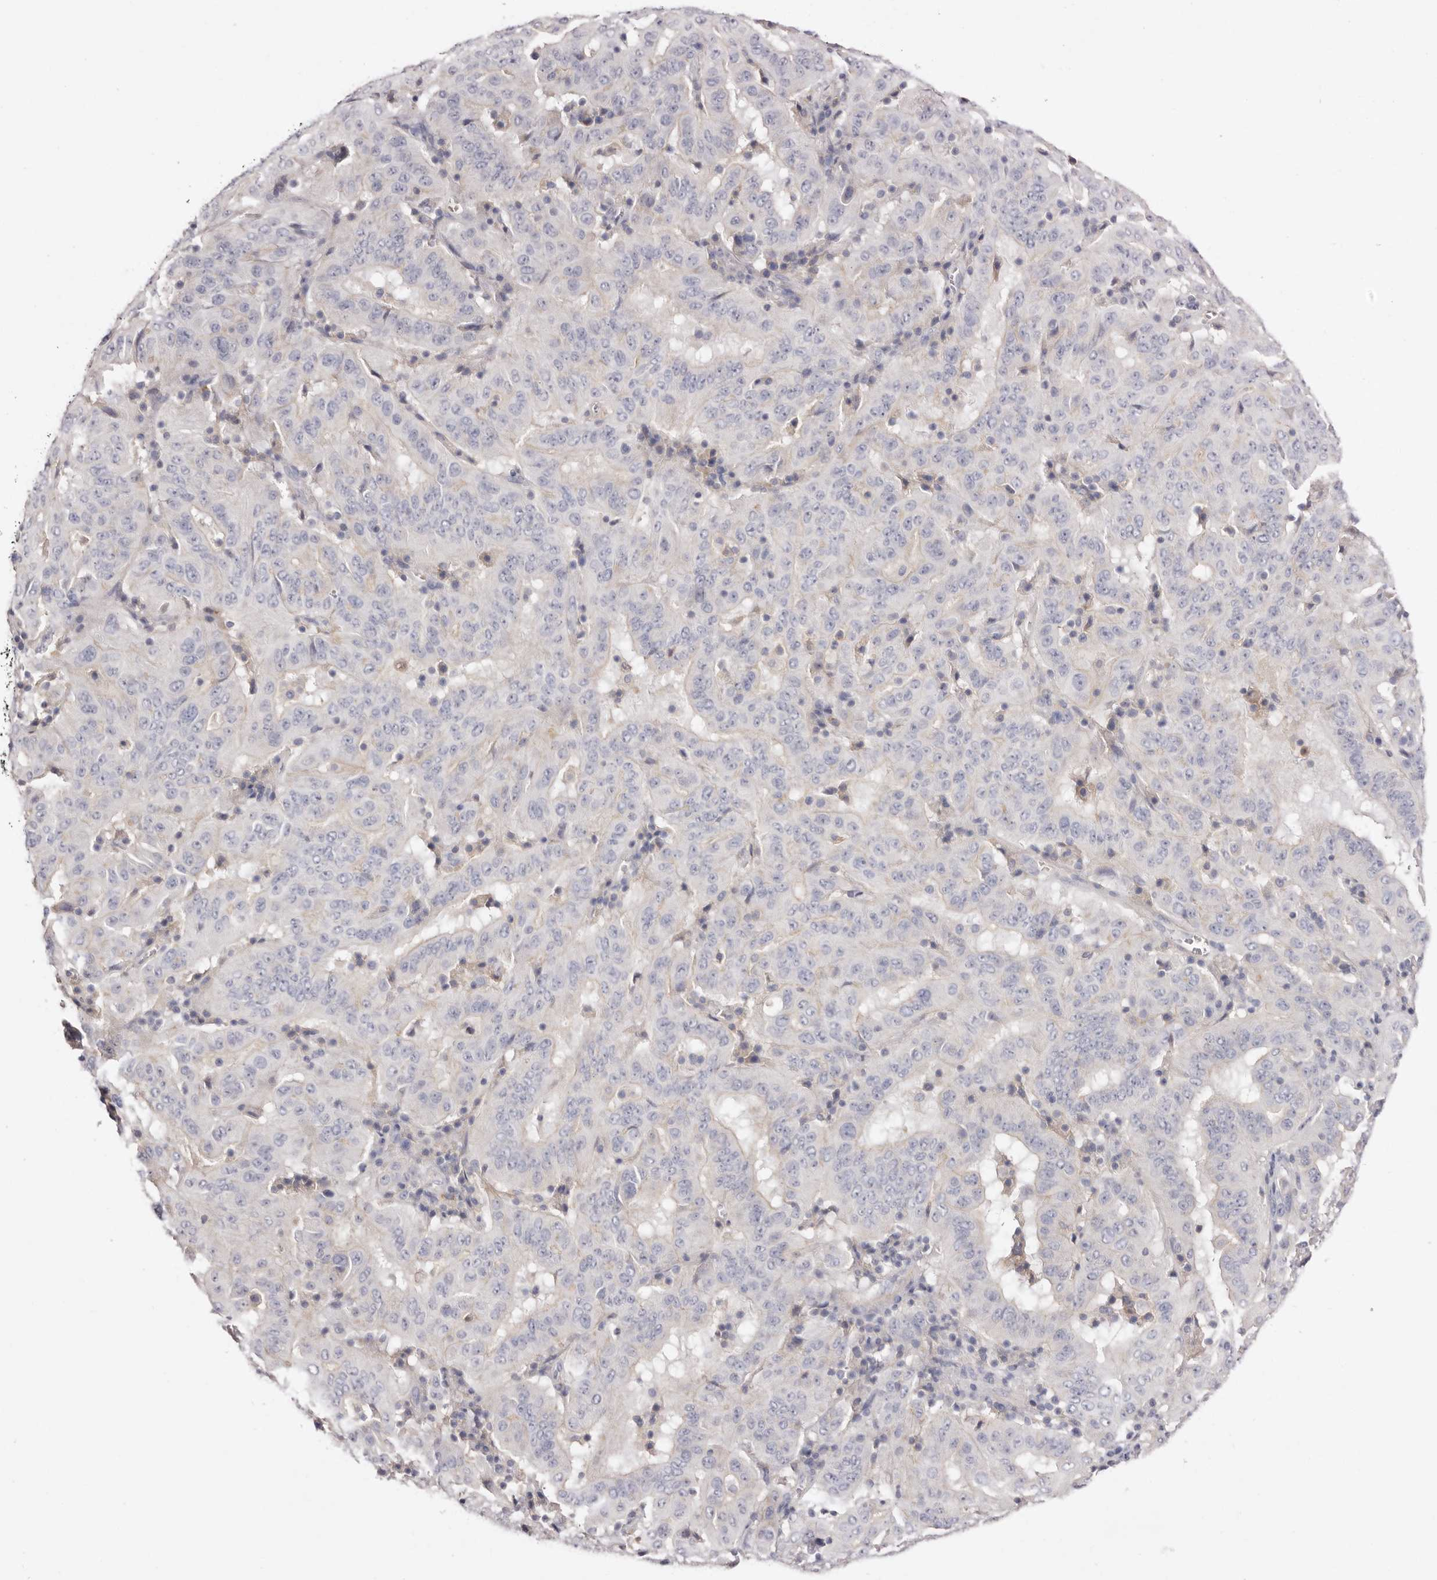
{"staining": {"intensity": "negative", "quantity": "none", "location": "none"}, "tissue": "pancreatic cancer", "cell_type": "Tumor cells", "image_type": "cancer", "snomed": [{"axis": "morphology", "description": "Adenocarcinoma, NOS"}, {"axis": "topography", "description": "Pancreas"}], "caption": "DAB (3,3'-diaminobenzidine) immunohistochemical staining of pancreatic cancer (adenocarcinoma) demonstrates no significant positivity in tumor cells.", "gene": "S1PR5", "patient": {"sex": "male", "age": 63}}